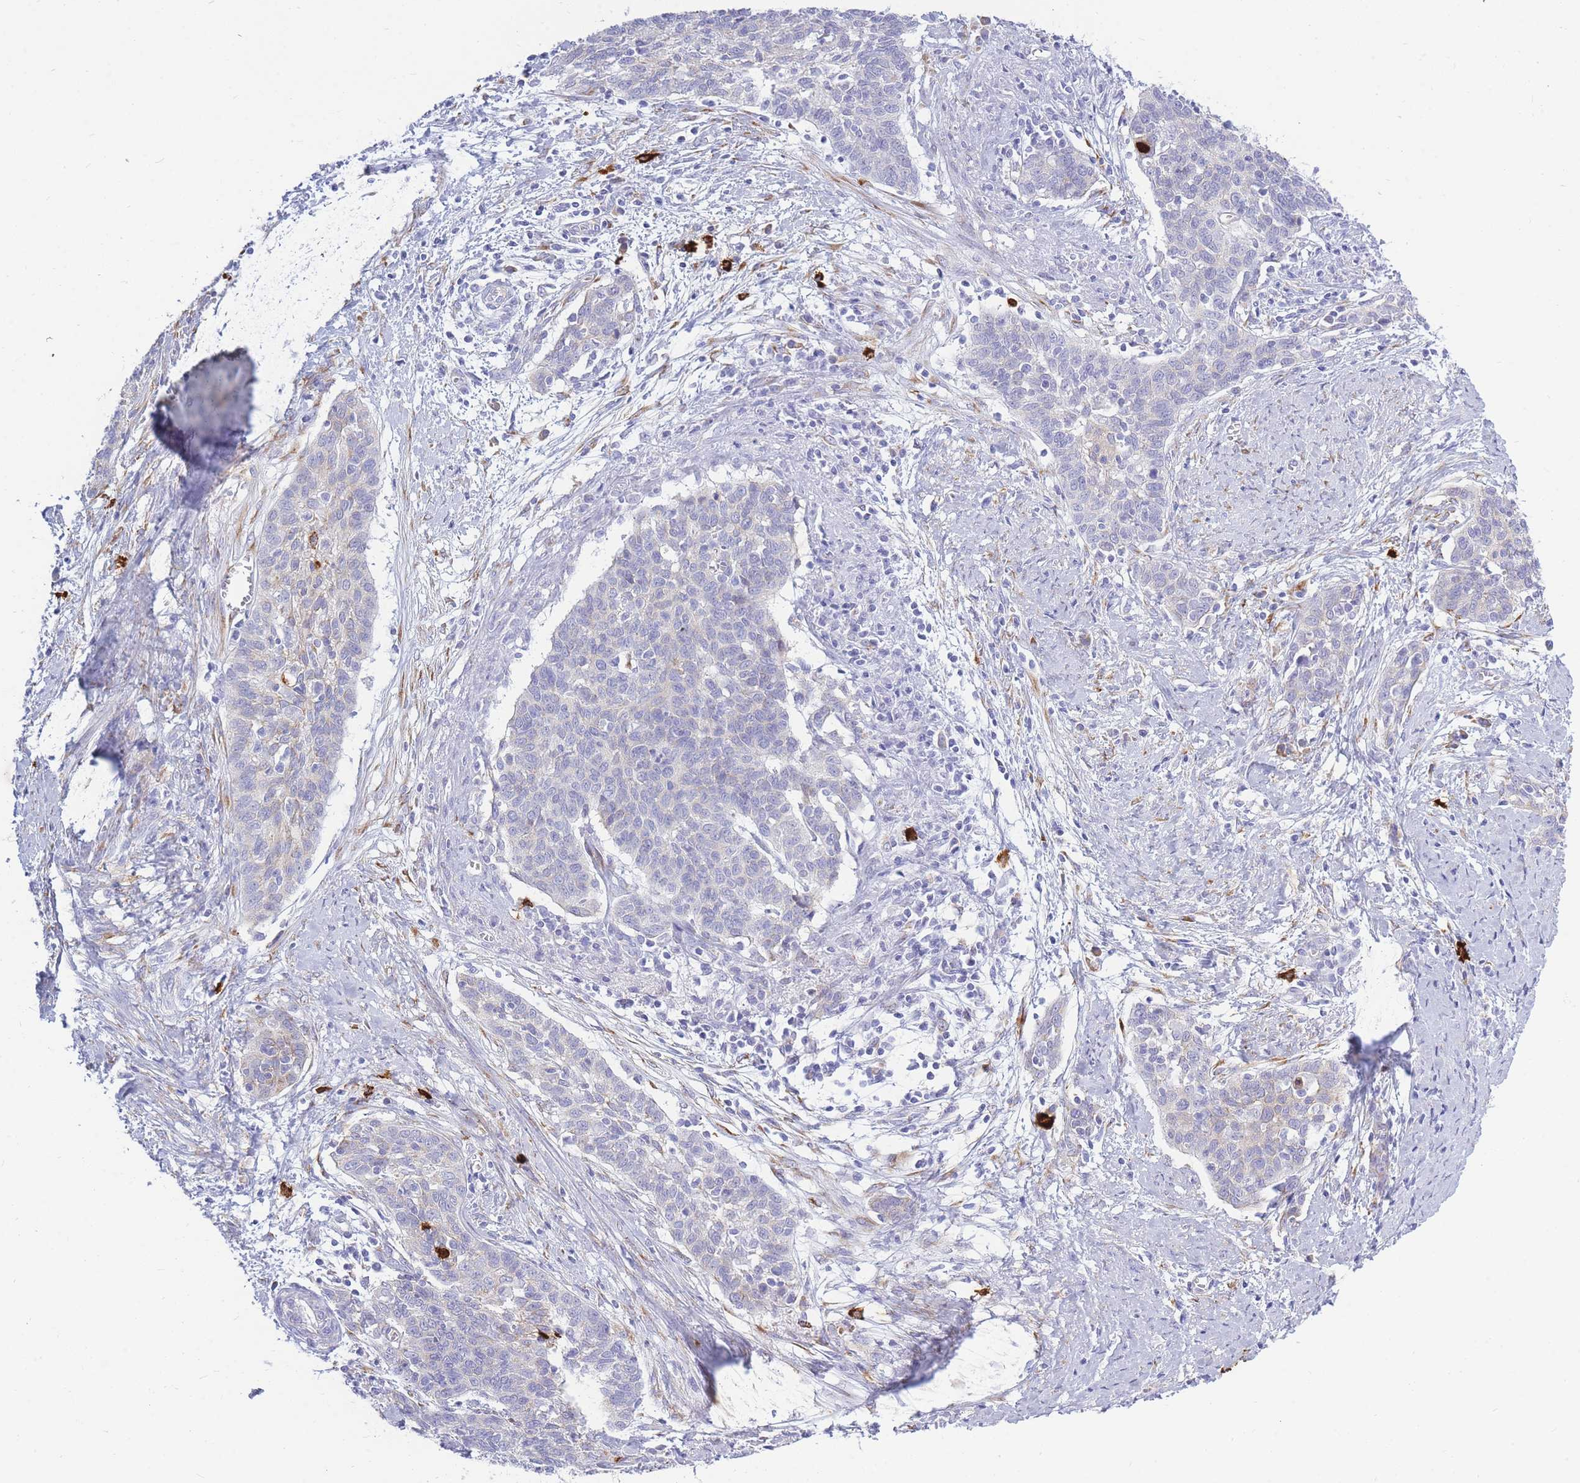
{"staining": {"intensity": "negative", "quantity": "none", "location": "none"}, "tissue": "cervical cancer", "cell_type": "Tumor cells", "image_type": "cancer", "snomed": [{"axis": "morphology", "description": "Squamous cell carcinoma, NOS"}, {"axis": "topography", "description": "Cervix"}], "caption": "Tumor cells show no significant staining in cervical squamous cell carcinoma.", "gene": "TPSD1", "patient": {"sex": "female", "age": 39}}